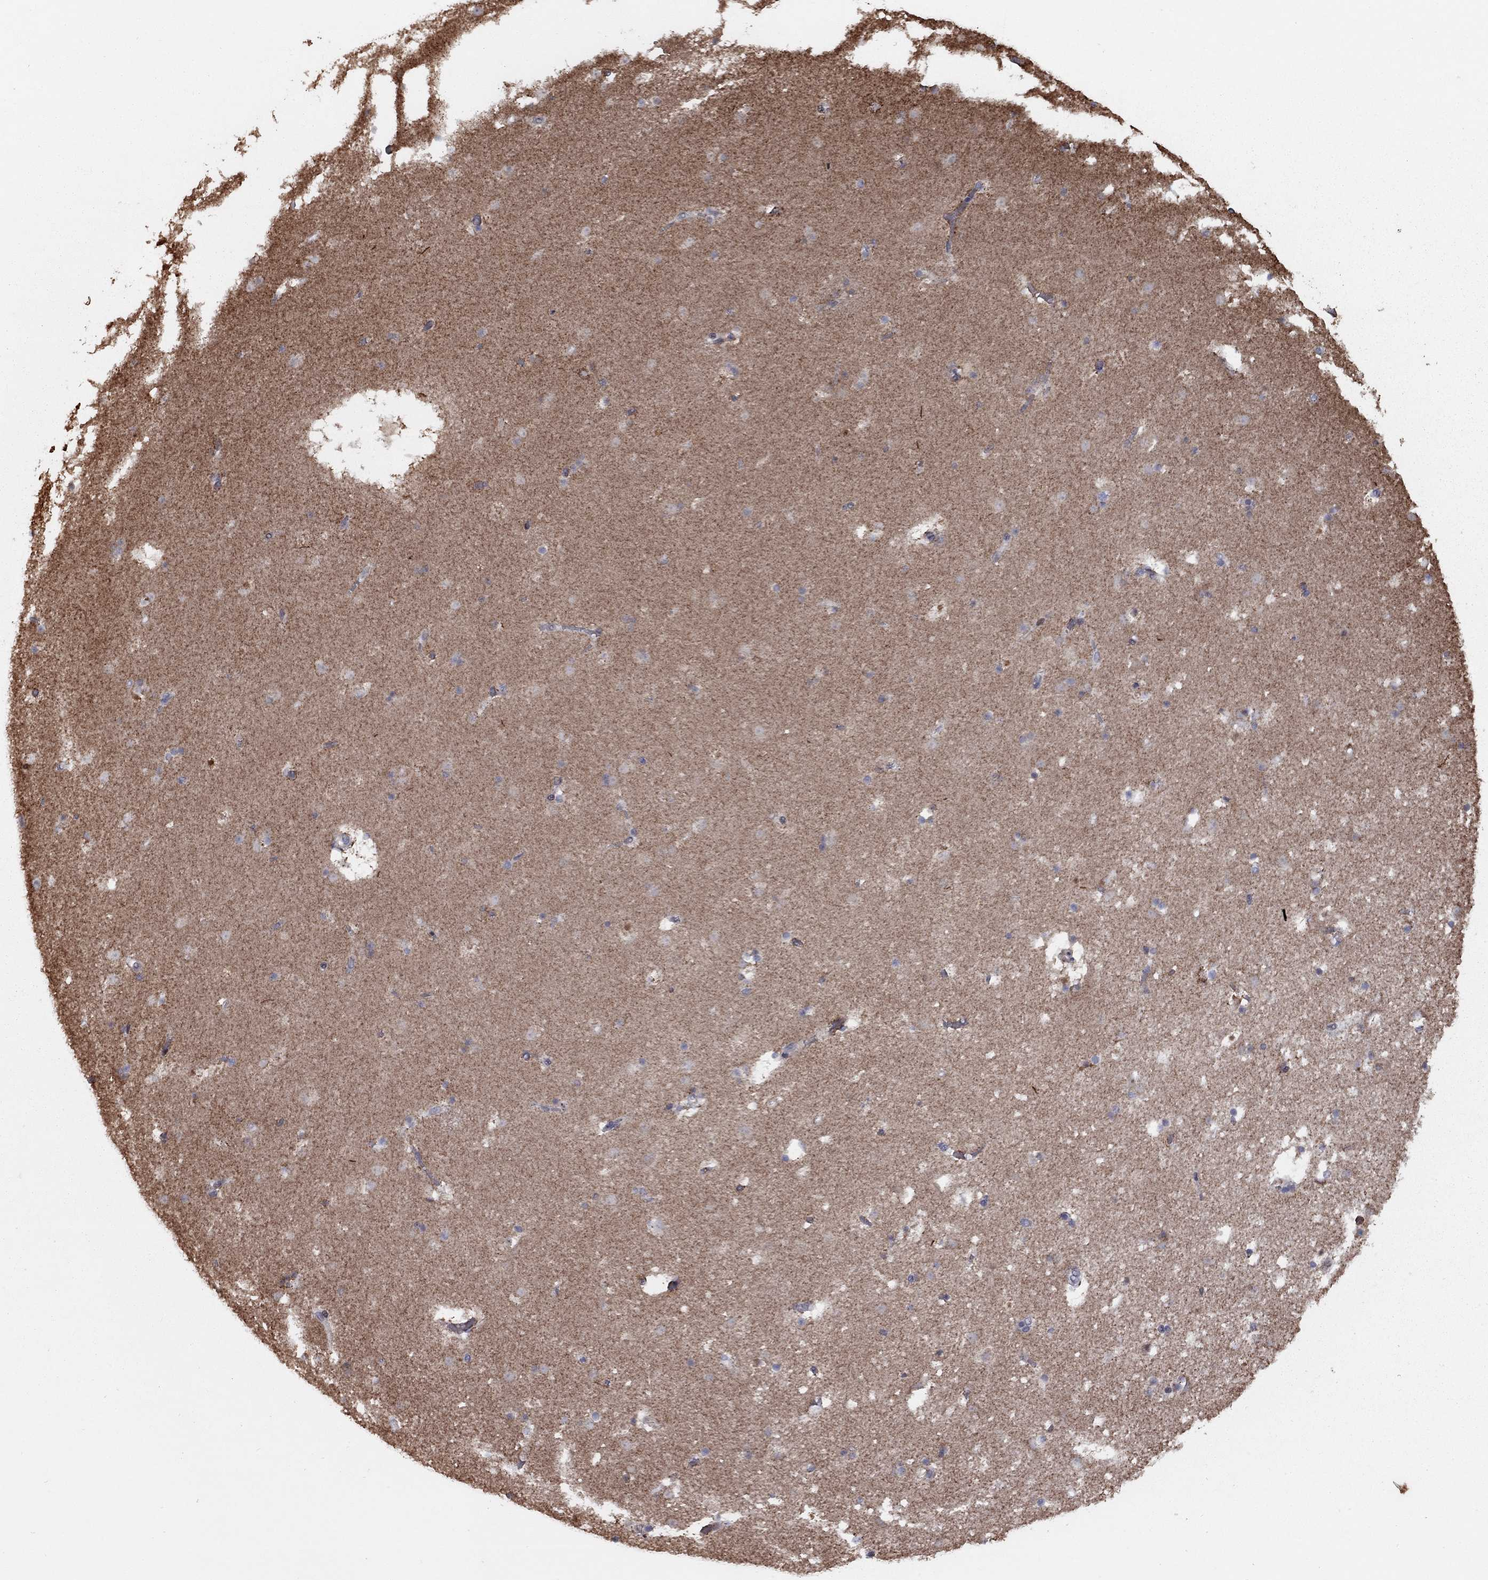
{"staining": {"intensity": "negative", "quantity": "none", "location": "none"}, "tissue": "caudate", "cell_type": "Glial cells", "image_type": "normal", "snomed": [{"axis": "morphology", "description": "Normal tissue, NOS"}, {"axis": "topography", "description": "Lateral ventricle wall"}], "caption": "IHC of unremarkable caudate displays no staining in glial cells.", "gene": "DUSP7", "patient": {"sex": "female", "age": 42}}